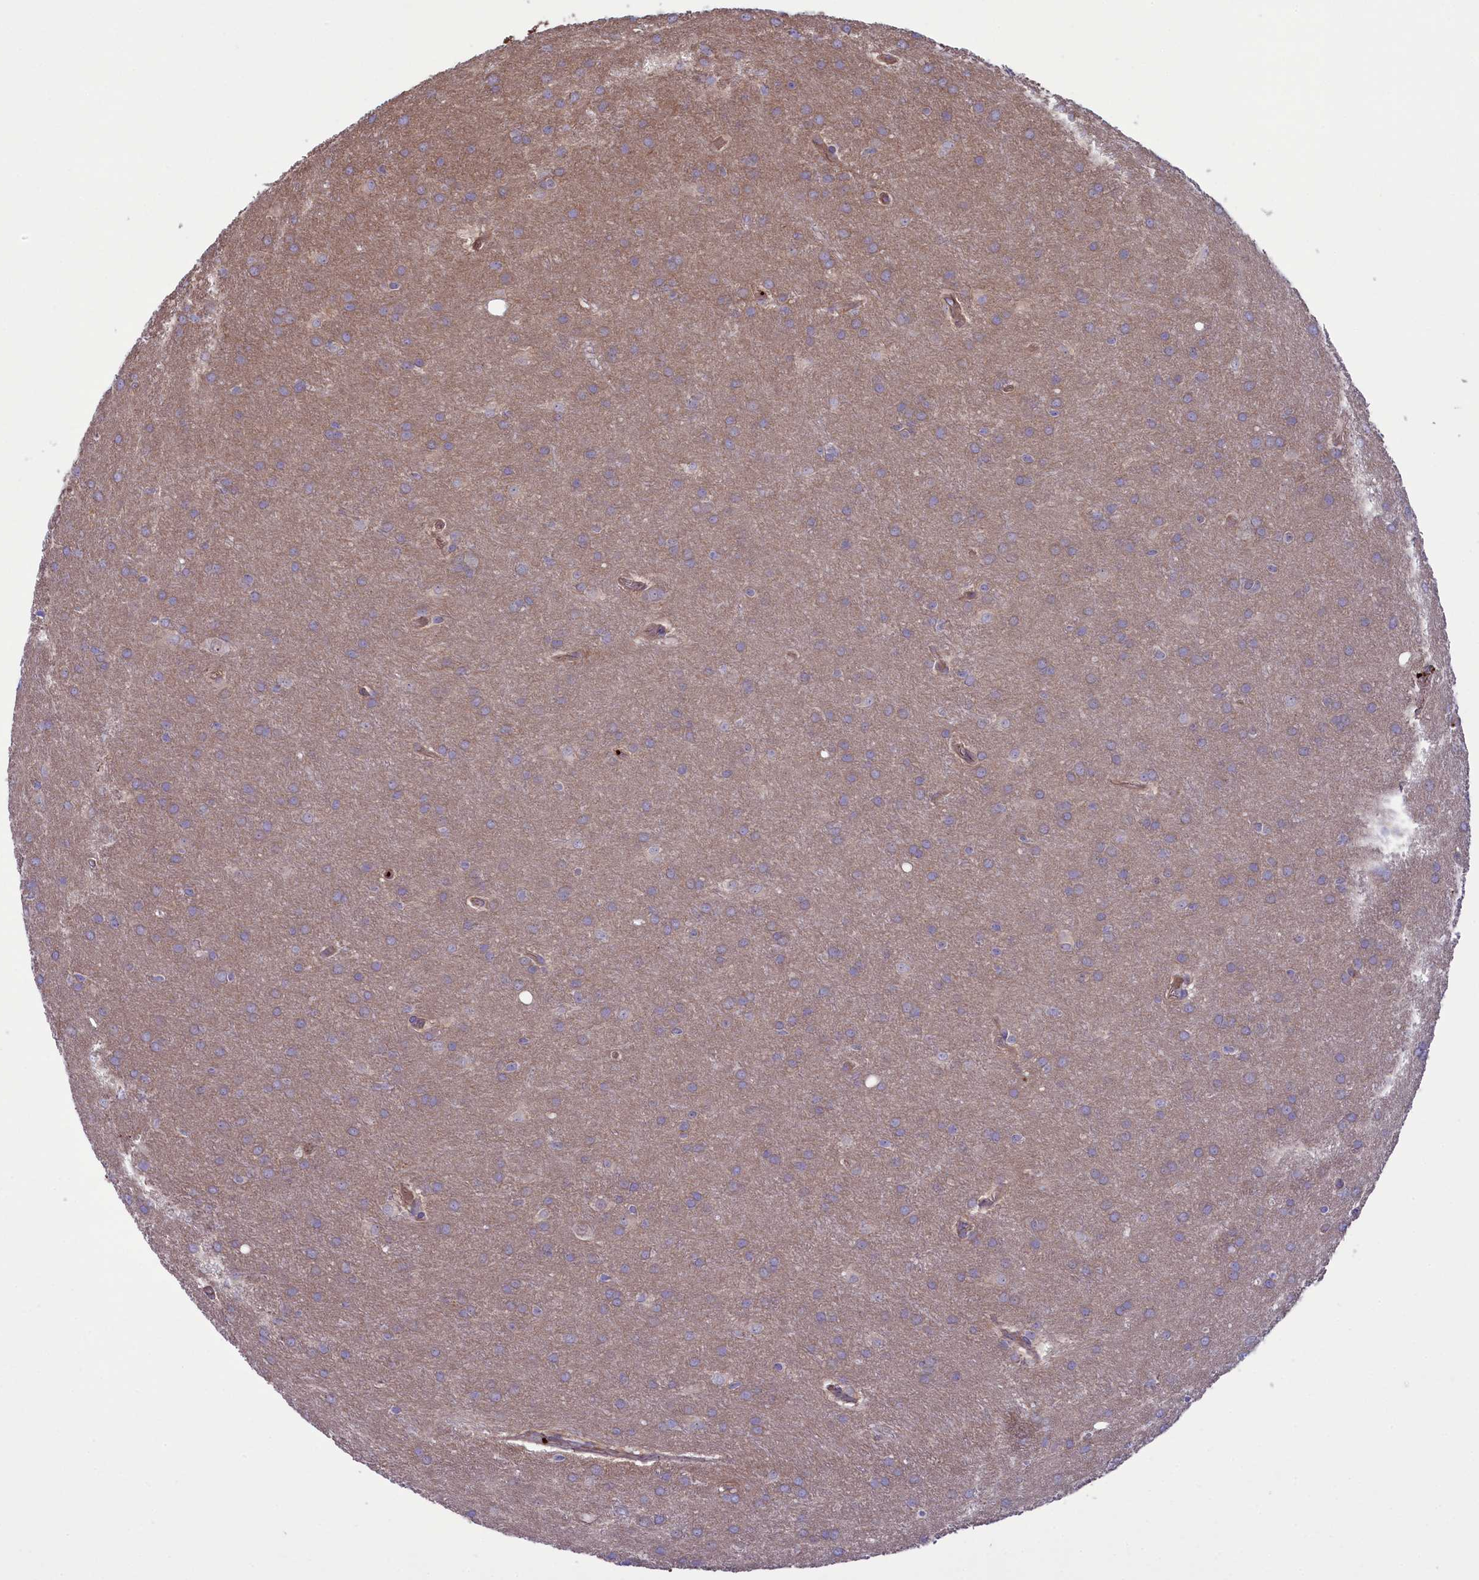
{"staining": {"intensity": "negative", "quantity": "none", "location": "none"}, "tissue": "glioma", "cell_type": "Tumor cells", "image_type": "cancer", "snomed": [{"axis": "morphology", "description": "Glioma, malignant, Low grade"}, {"axis": "topography", "description": "Brain"}], "caption": "Protein analysis of glioma demonstrates no significant staining in tumor cells.", "gene": "HEATR3", "patient": {"sex": "female", "age": 32}}